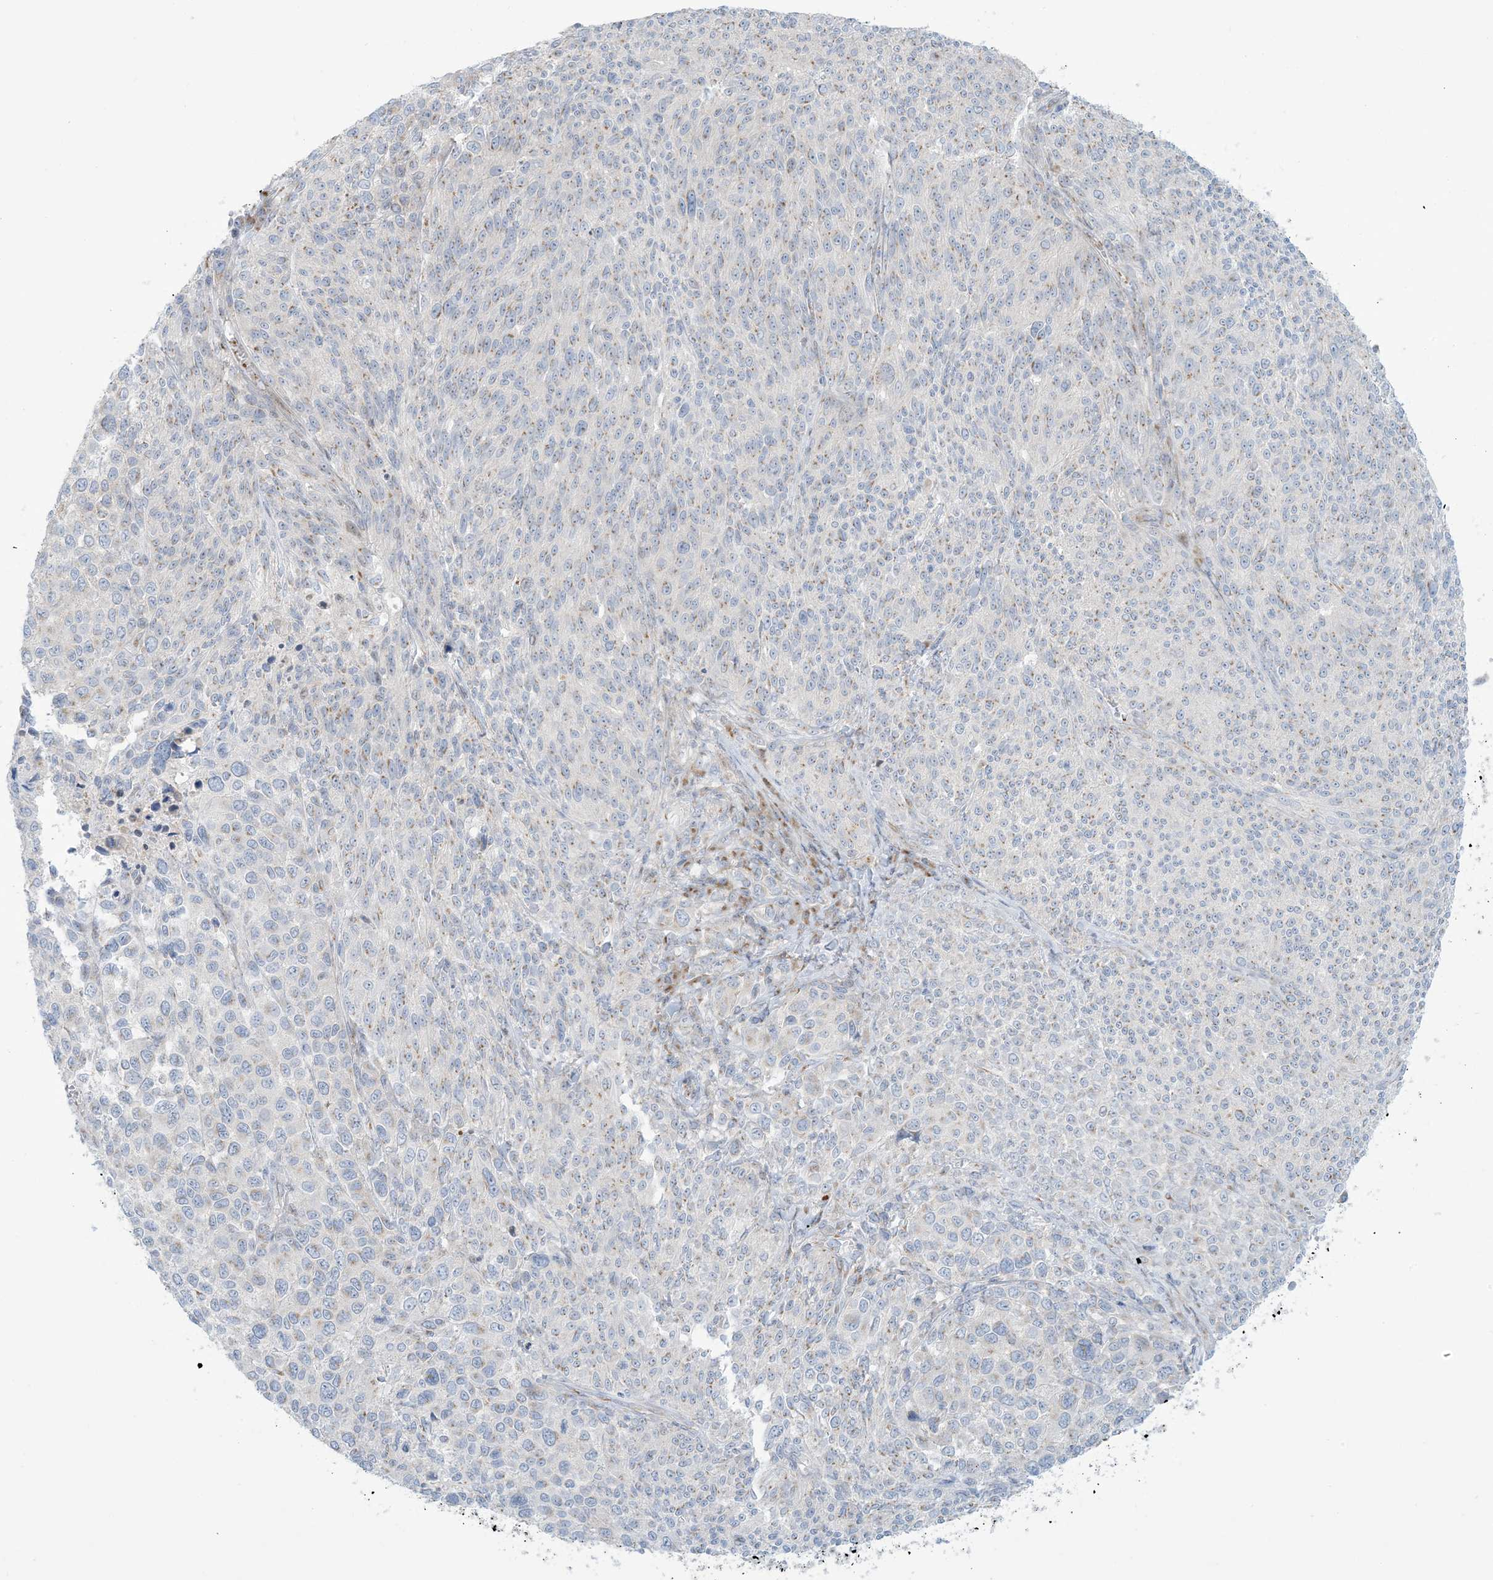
{"staining": {"intensity": "moderate", "quantity": "25%-75%", "location": "cytoplasmic/membranous"}, "tissue": "melanoma", "cell_type": "Tumor cells", "image_type": "cancer", "snomed": [{"axis": "morphology", "description": "Malignant melanoma, NOS"}, {"axis": "topography", "description": "Skin of trunk"}], "caption": "Immunohistochemical staining of malignant melanoma shows medium levels of moderate cytoplasmic/membranous protein expression in approximately 25%-75% of tumor cells.", "gene": "AFTPH", "patient": {"sex": "male", "age": 71}}